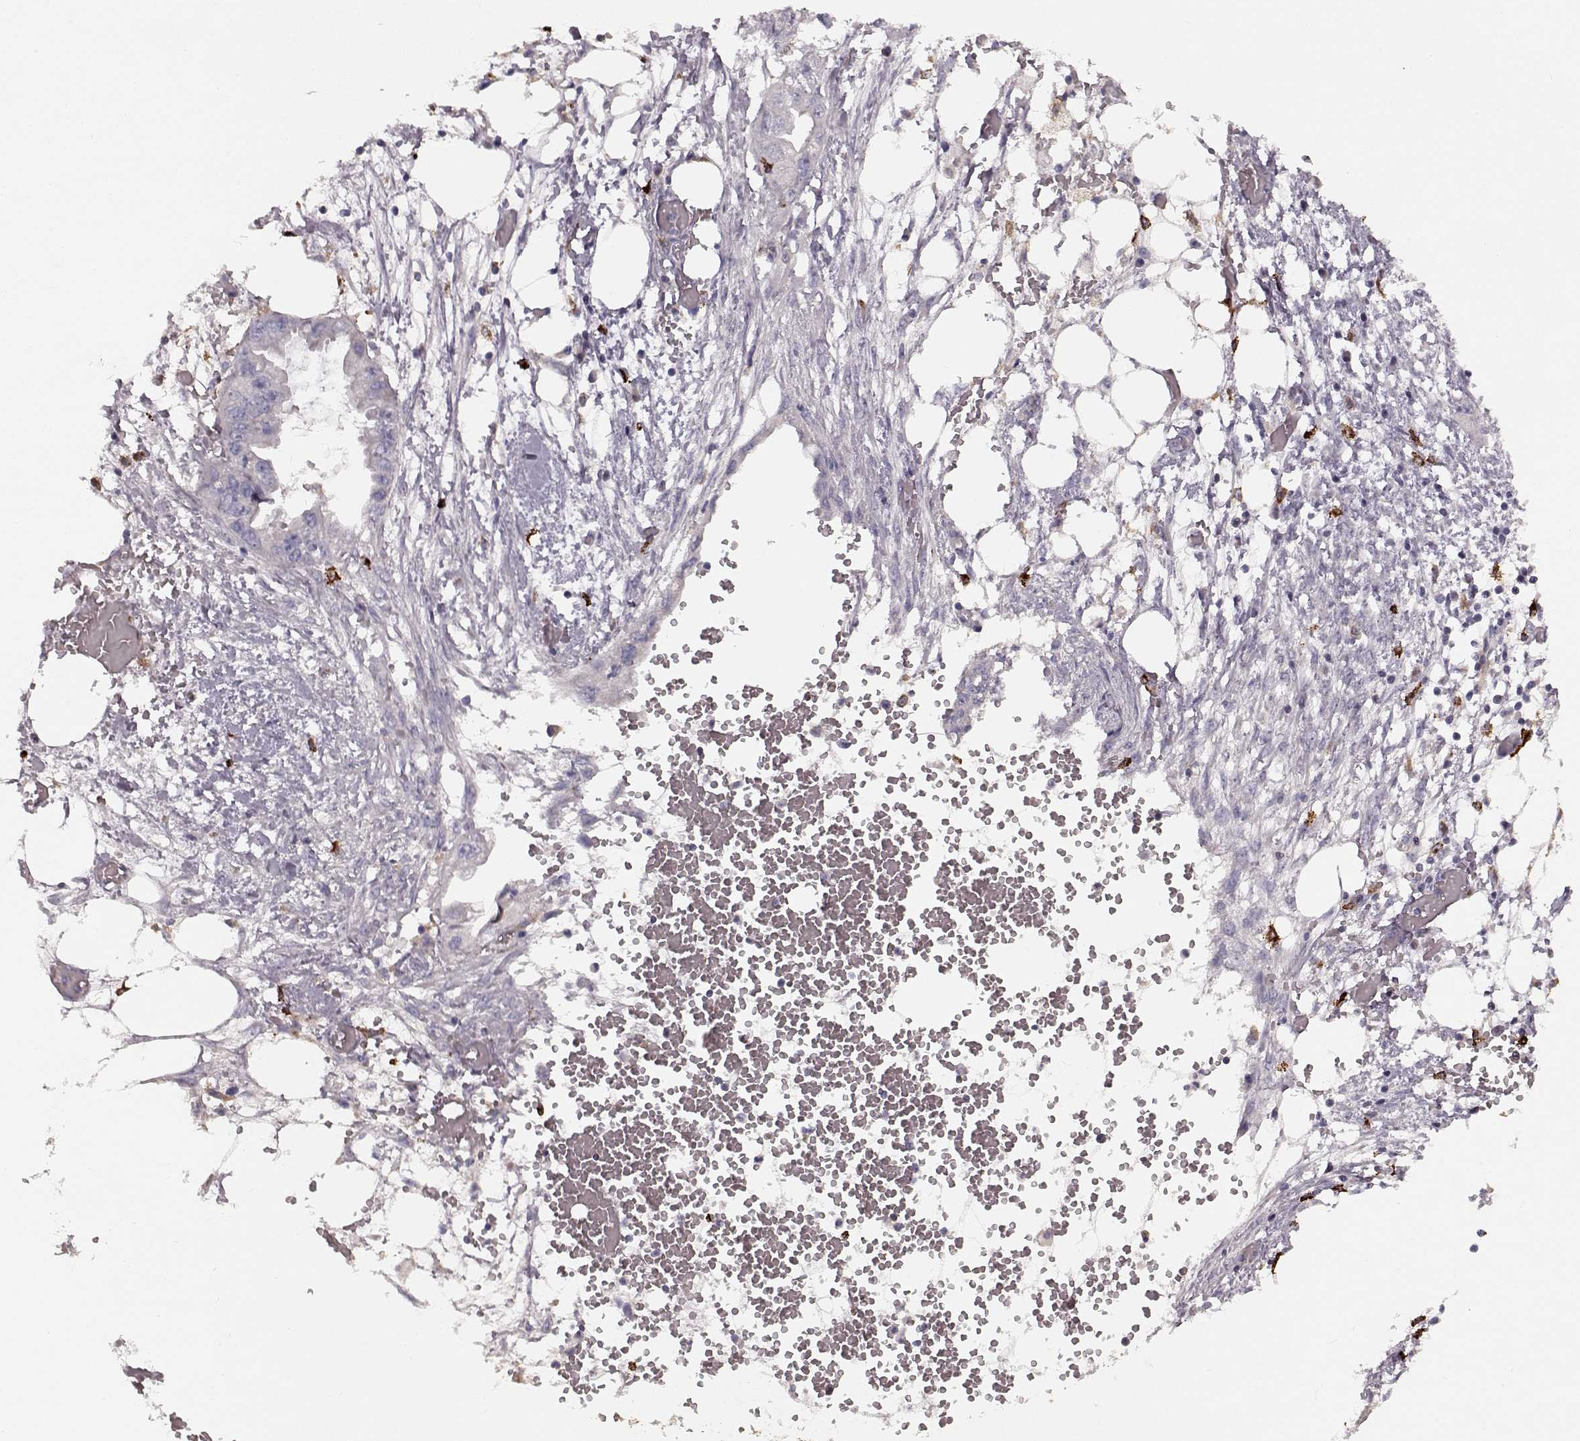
{"staining": {"intensity": "negative", "quantity": "none", "location": "none"}, "tissue": "endometrial cancer", "cell_type": "Tumor cells", "image_type": "cancer", "snomed": [{"axis": "morphology", "description": "Adenocarcinoma, NOS"}, {"axis": "morphology", "description": "Adenocarcinoma, metastatic, NOS"}, {"axis": "topography", "description": "Adipose tissue"}, {"axis": "topography", "description": "Endometrium"}], "caption": "Tumor cells are negative for brown protein staining in endometrial adenocarcinoma.", "gene": "CCNF", "patient": {"sex": "female", "age": 67}}